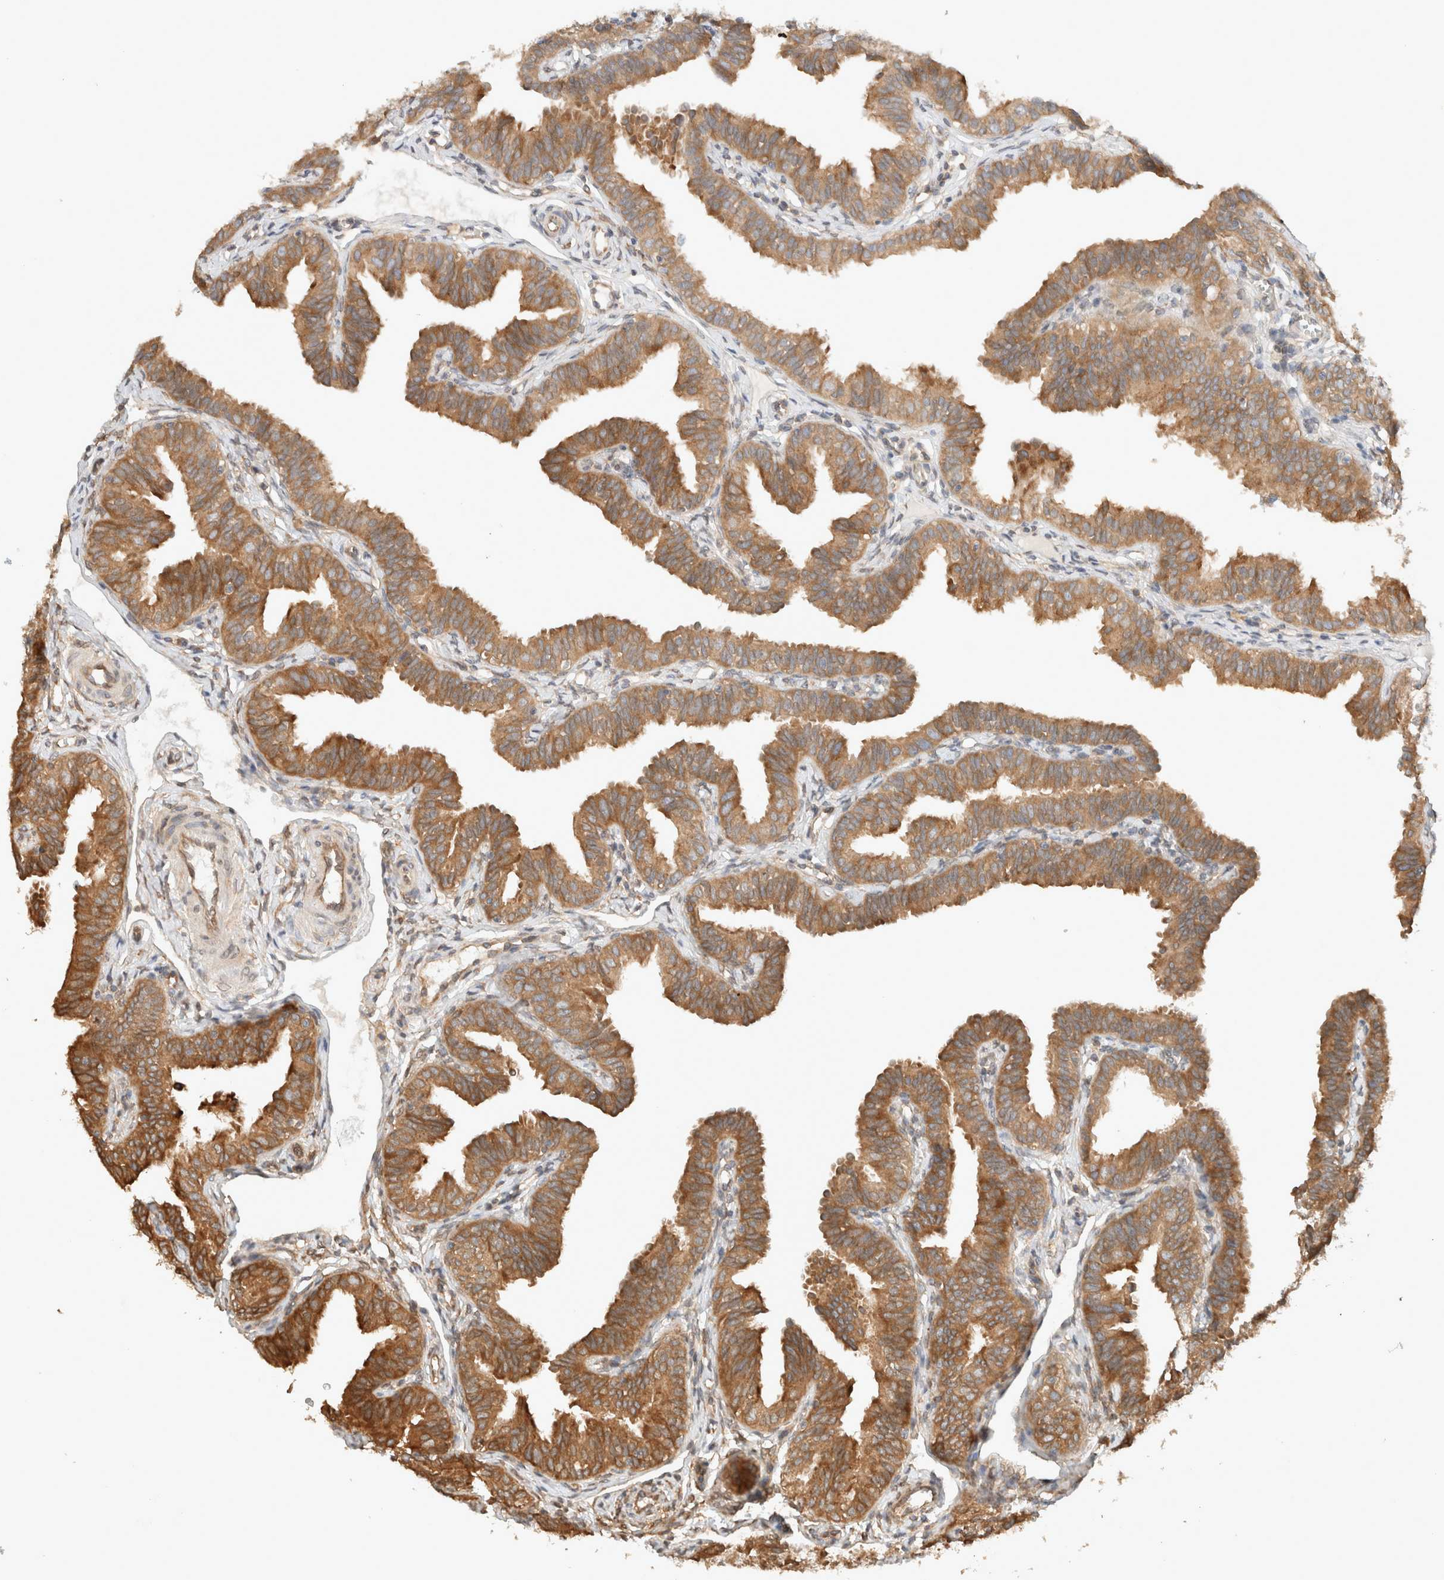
{"staining": {"intensity": "moderate", "quantity": ">75%", "location": "cytoplasmic/membranous"}, "tissue": "fallopian tube", "cell_type": "Glandular cells", "image_type": "normal", "snomed": [{"axis": "morphology", "description": "Normal tissue, NOS"}, {"axis": "topography", "description": "Fallopian tube"}], "caption": "About >75% of glandular cells in benign fallopian tube reveal moderate cytoplasmic/membranous protein staining as visualized by brown immunohistochemical staining.", "gene": "ARFGEF2", "patient": {"sex": "female", "age": 35}}